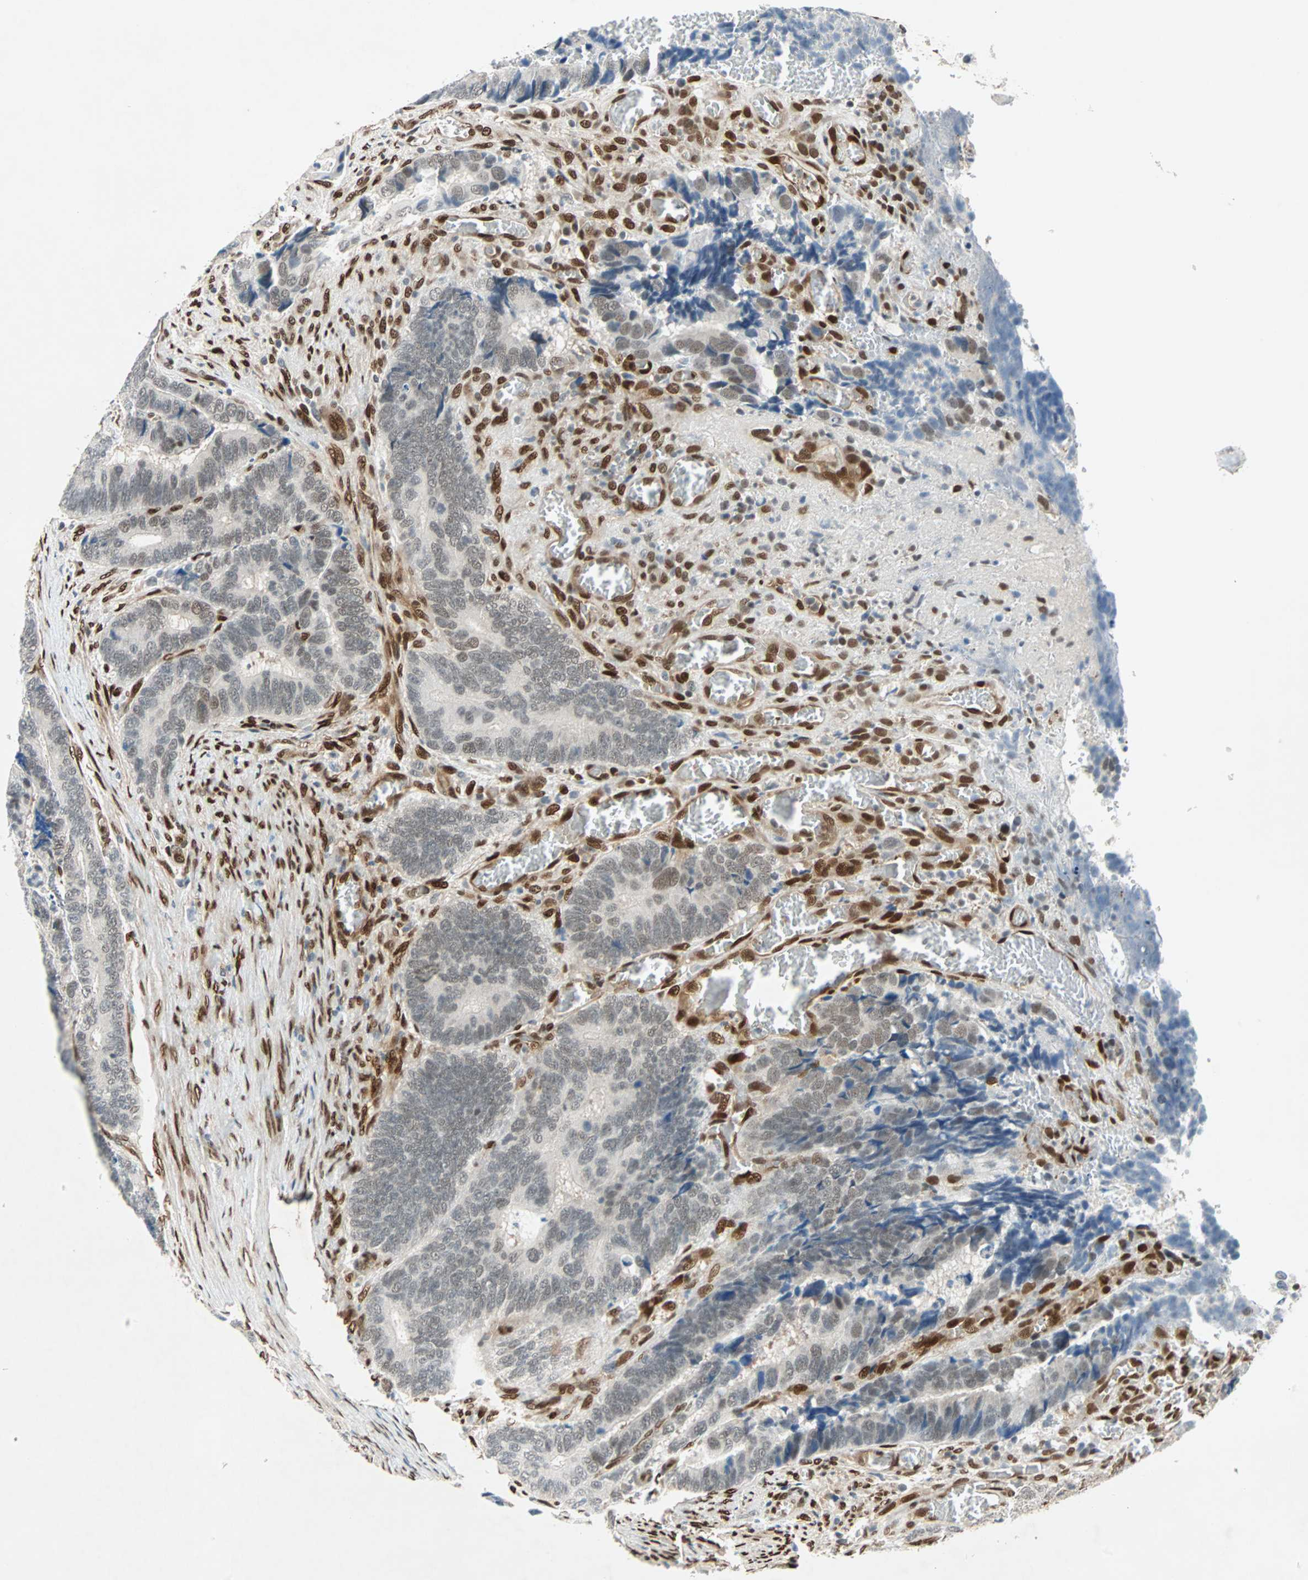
{"staining": {"intensity": "weak", "quantity": "25%-75%", "location": "nuclear"}, "tissue": "colorectal cancer", "cell_type": "Tumor cells", "image_type": "cancer", "snomed": [{"axis": "morphology", "description": "Adenocarcinoma, NOS"}, {"axis": "topography", "description": "Colon"}], "caption": "Weak nuclear protein staining is identified in about 25%-75% of tumor cells in colorectal cancer.", "gene": "WWTR1", "patient": {"sex": "male", "age": 72}}